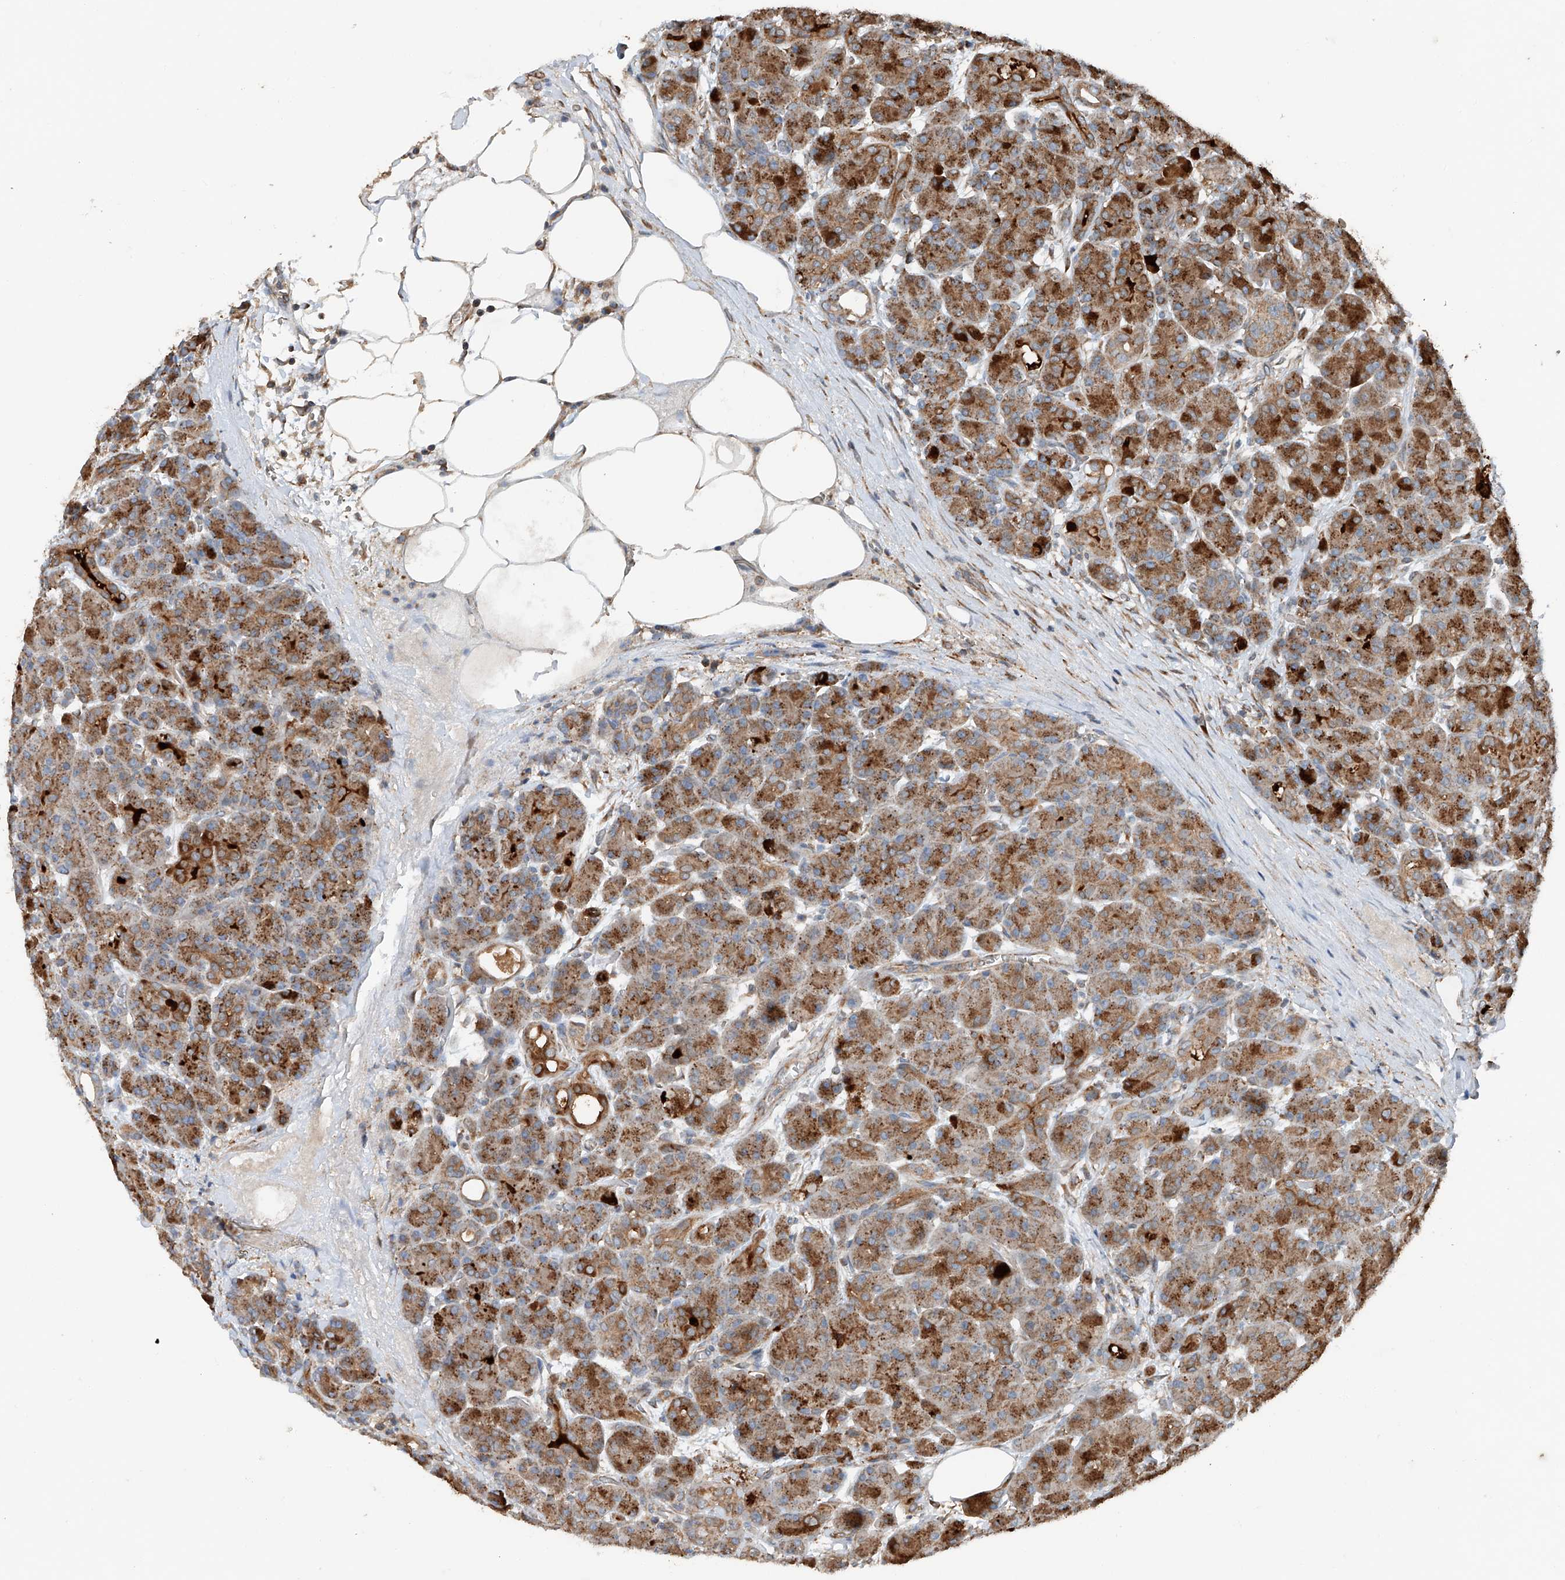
{"staining": {"intensity": "moderate", "quantity": ">75%", "location": "cytoplasmic/membranous"}, "tissue": "pancreas", "cell_type": "Exocrine glandular cells", "image_type": "normal", "snomed": [{"axis": "morphology", "description": "Normal tissue, NOS"}, {"axis": "topography", "description": "Pancreas"}], "caption": "The image shows staining of unremarkable pancreas, revealing moderate cytoplasmic/membranous protein positivity (brown color) within exocrine glandular cells. Using DAB (3,3'-diaminobenzidine) (brown) and hematoxylin (blue) stains, captured at high magnification using brightfield microscopy.", "gene": "AP4B1", "patient": {"sex": "male", "age": 63}}